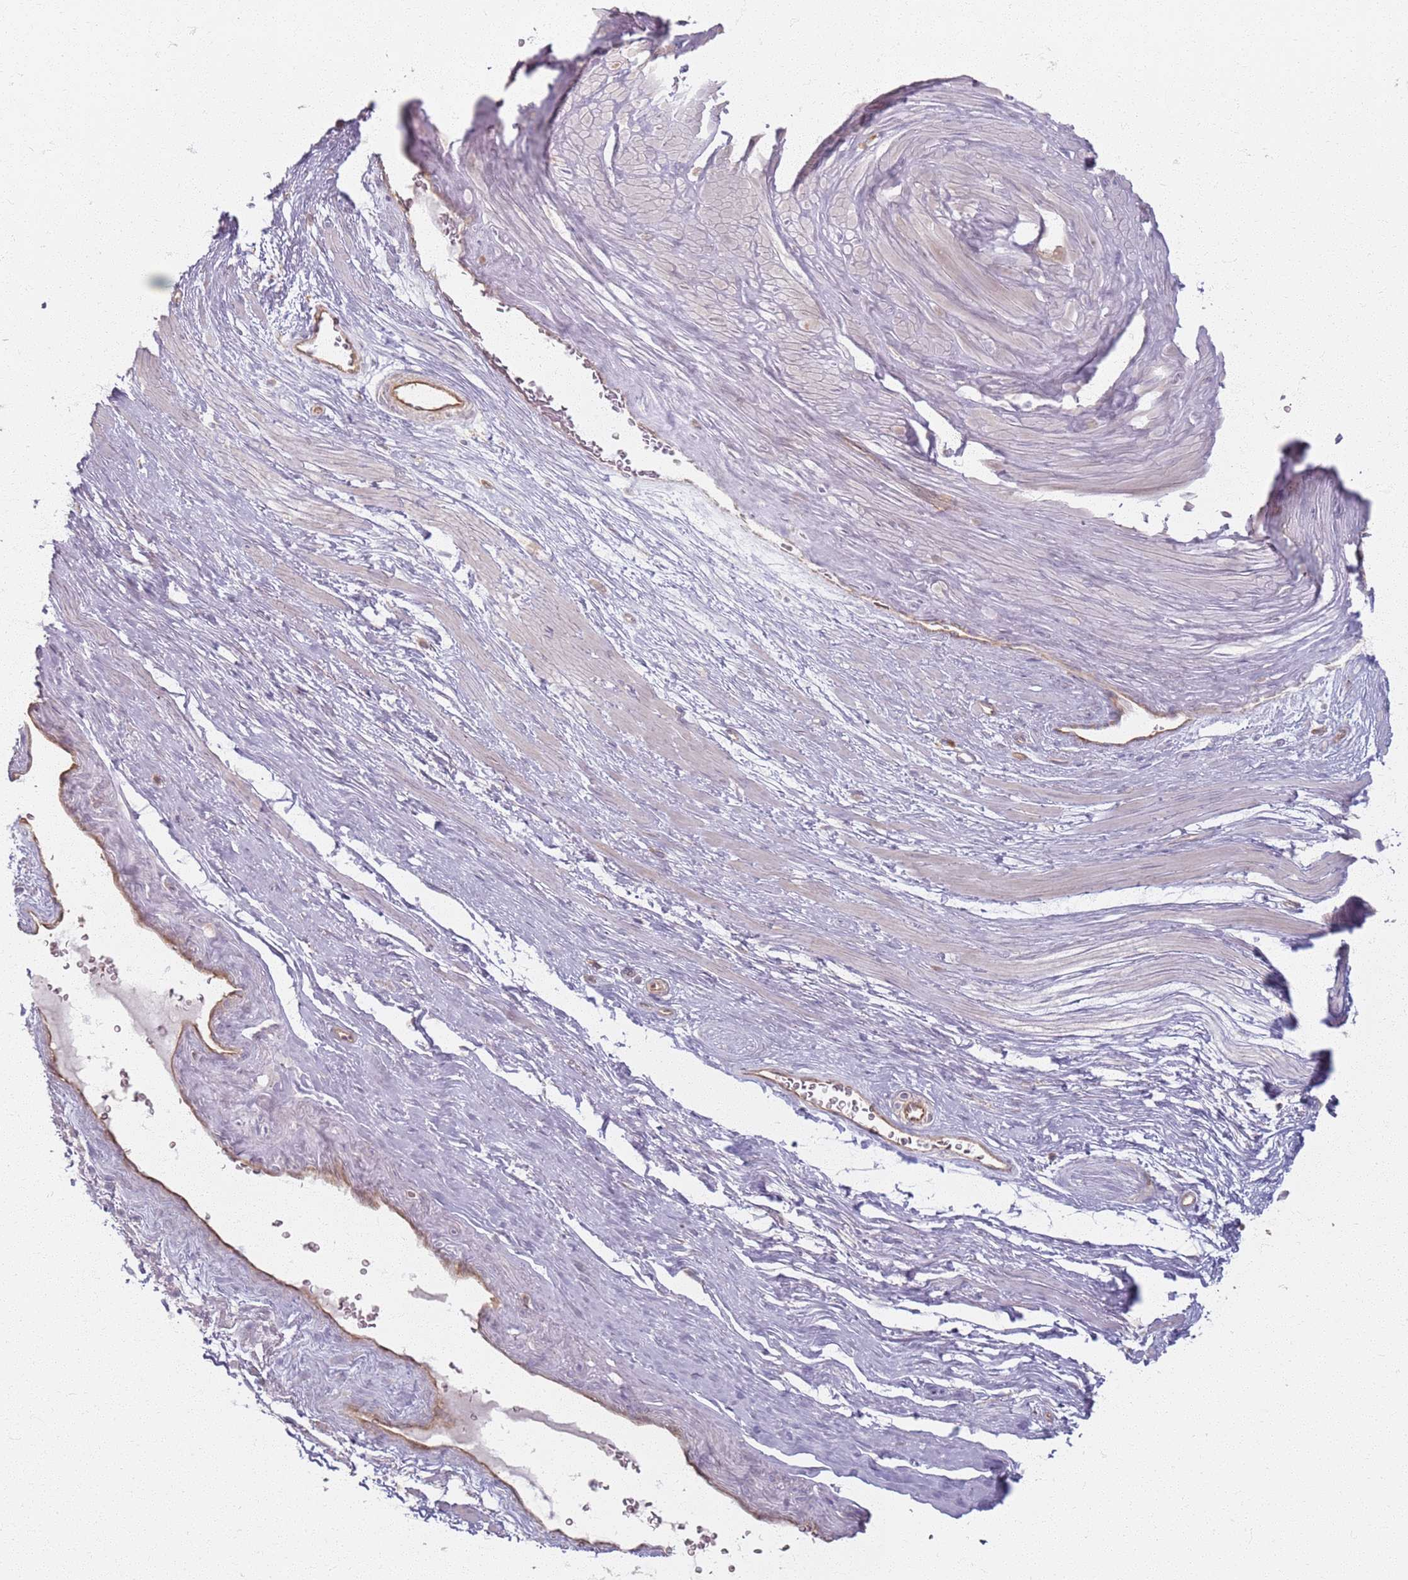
{"staining": {"intensity": "negative", "quantity": "none", "location": "none"}, "tissue": "adipose tissue", "cell_type": "Adipocytes", "image_type": "normal", "snomed": [{"axis": "morphology", "description": "Normal tissue, NOS"}, {"axis": "morphology", "description": "Adenocarcinoma, Low grade"}, {"axis": "topography", "description": "Prostate"}, {"axis": "topography", "description": "Peripheral nerve tissue"}], "caption": "This is a photomicrograph of IHC staining of benign adipose tissue, which shows no positivity in adipocytes. (DAB (3,3'-diaminobenzidine) immunohistochemistry visualized using brightfield microscopy, high magnification).", "gene": "KCNA5", "patient": {"sex": "male", "age": 63}}